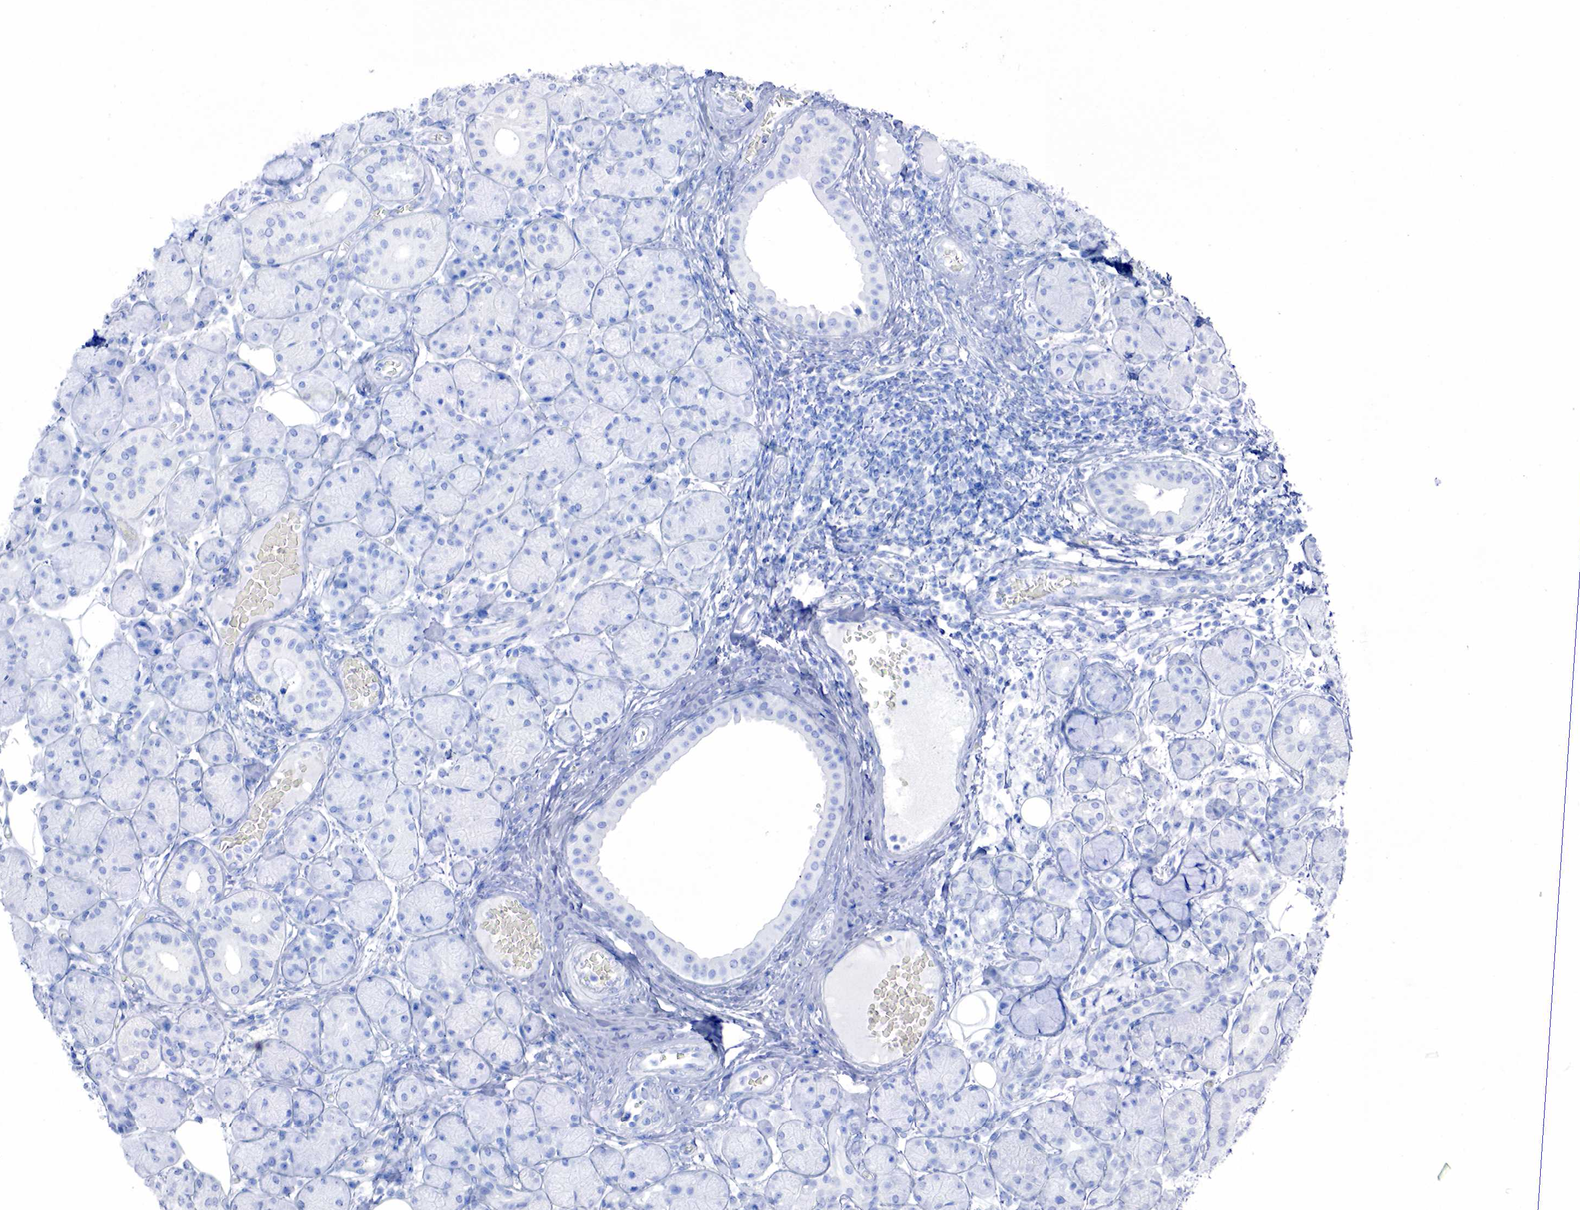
{"staining": {"intensity": "negative", "quantity": "none", "location": "none"}, "tissue": "salivary gland", "cell_type": "Glandular cells", "image_type": "normal", "snomed": [{"axis": "morphology", "description": "Normal tissue, NOS"}, {"axis": "topography", "description": "Salivary gland"}], "caption": "The immunohistochemistry (IHC) histopathology image has no significant staining in glandular cells of salivary gland. The staining was performed using DAB (3,3'-diaminobenzidine) to visualize the protein expression in brown, while the nuclei were stained in blue with hematoxylin (Magnification: 20x).", "gene": "PTH", "patient": {"sex": "male", "age": 54}}